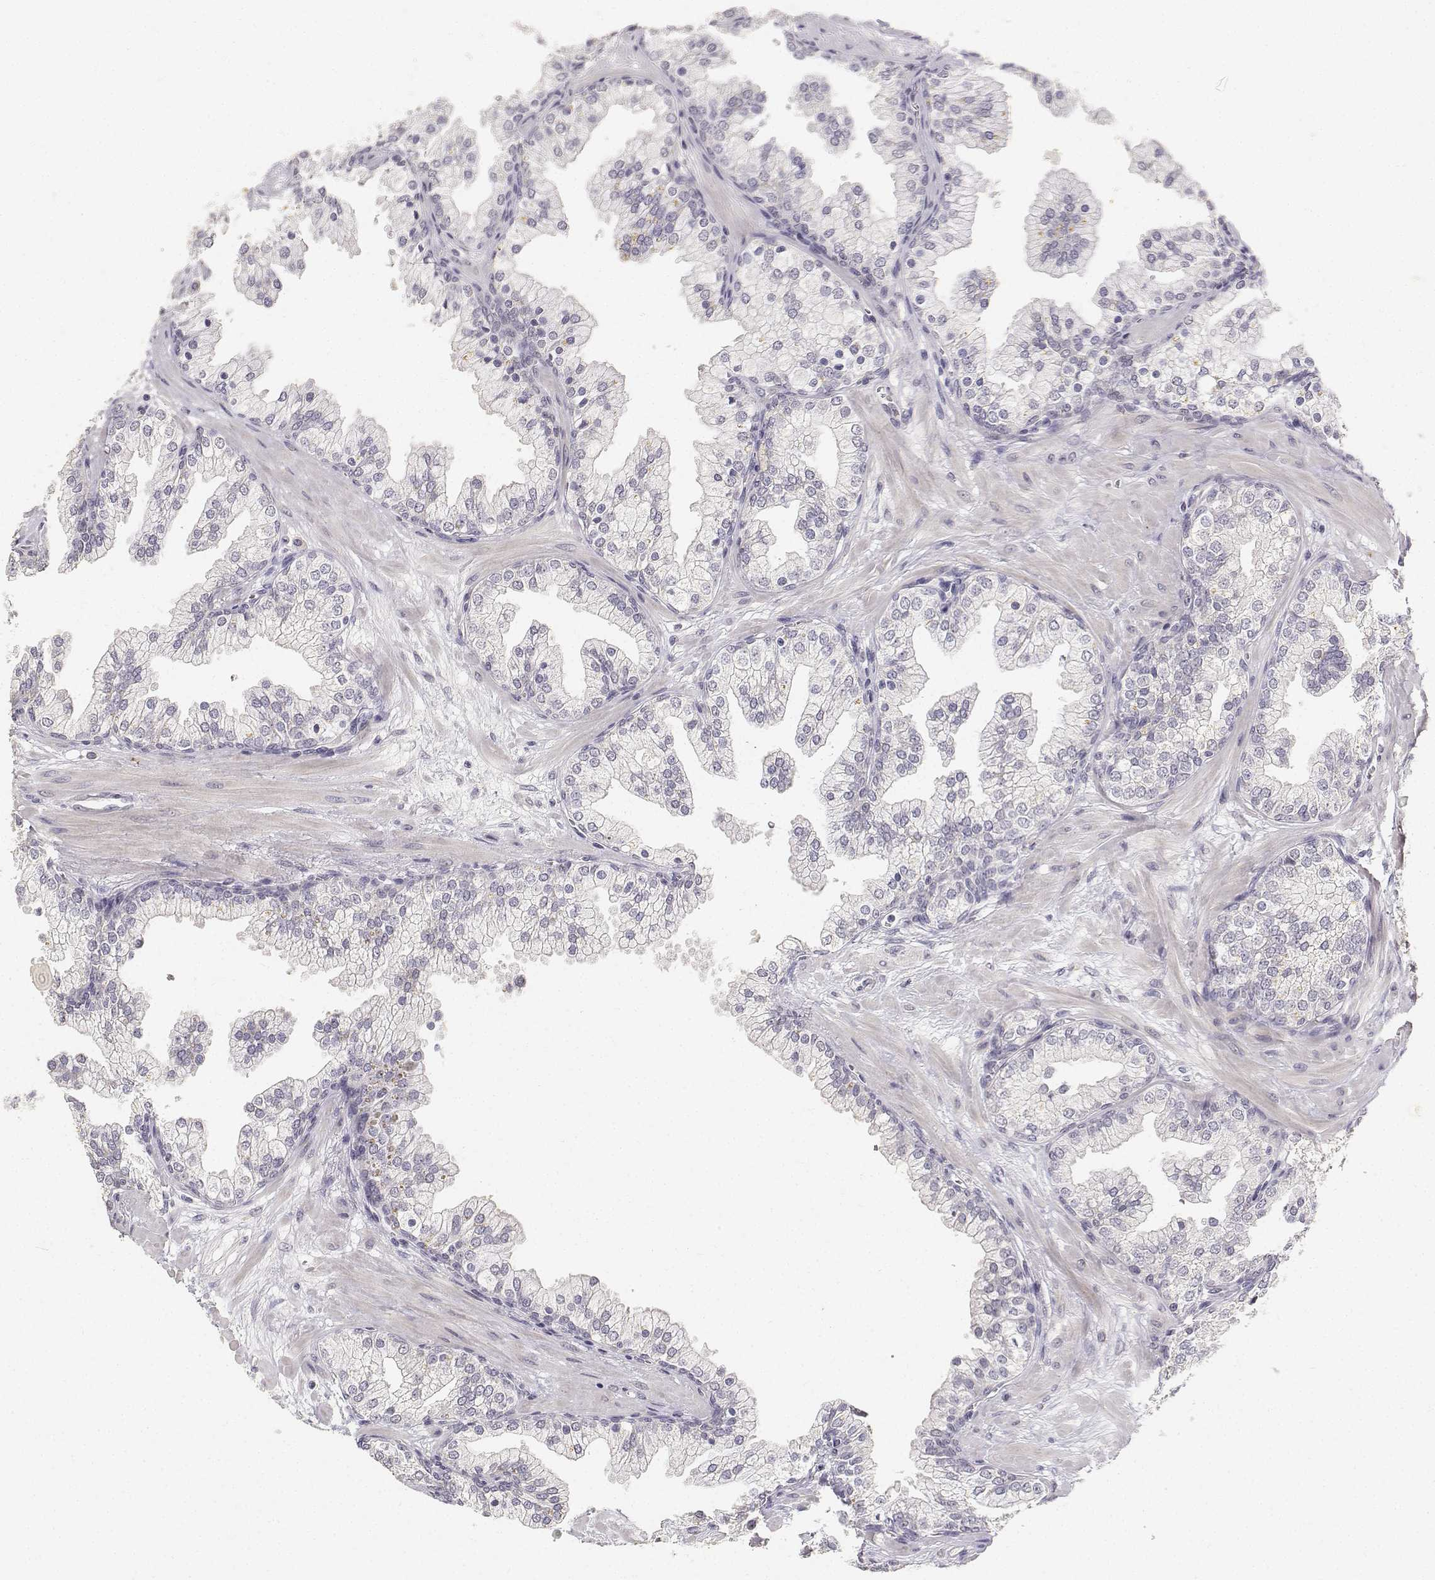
{"staining": {"intensity": "negative", "quantity": "none", "location": "none"}, "tissue": "prostate", "cell_type": "Glandular cells", "image_type": "normal", "snomed": [{"axis": "morphology", "description": "Normal tissue, NOS"}, {"axis": "topography", "description": "Prostate"}, {"axis": "topography", "description": "Peripheral nerve tissue"}], "caption": "A high-resolution photomicrograph shows IHC staining of unremarkable prostate, which reveals no significant staining in glandular cells. (DAB (3,3'-diaminobenzidine) immunohistochemistry visualized using brightfield microscopy, high magnification).", "gene": "PAEP", "patient": {"sex": "male", "age": 61}}